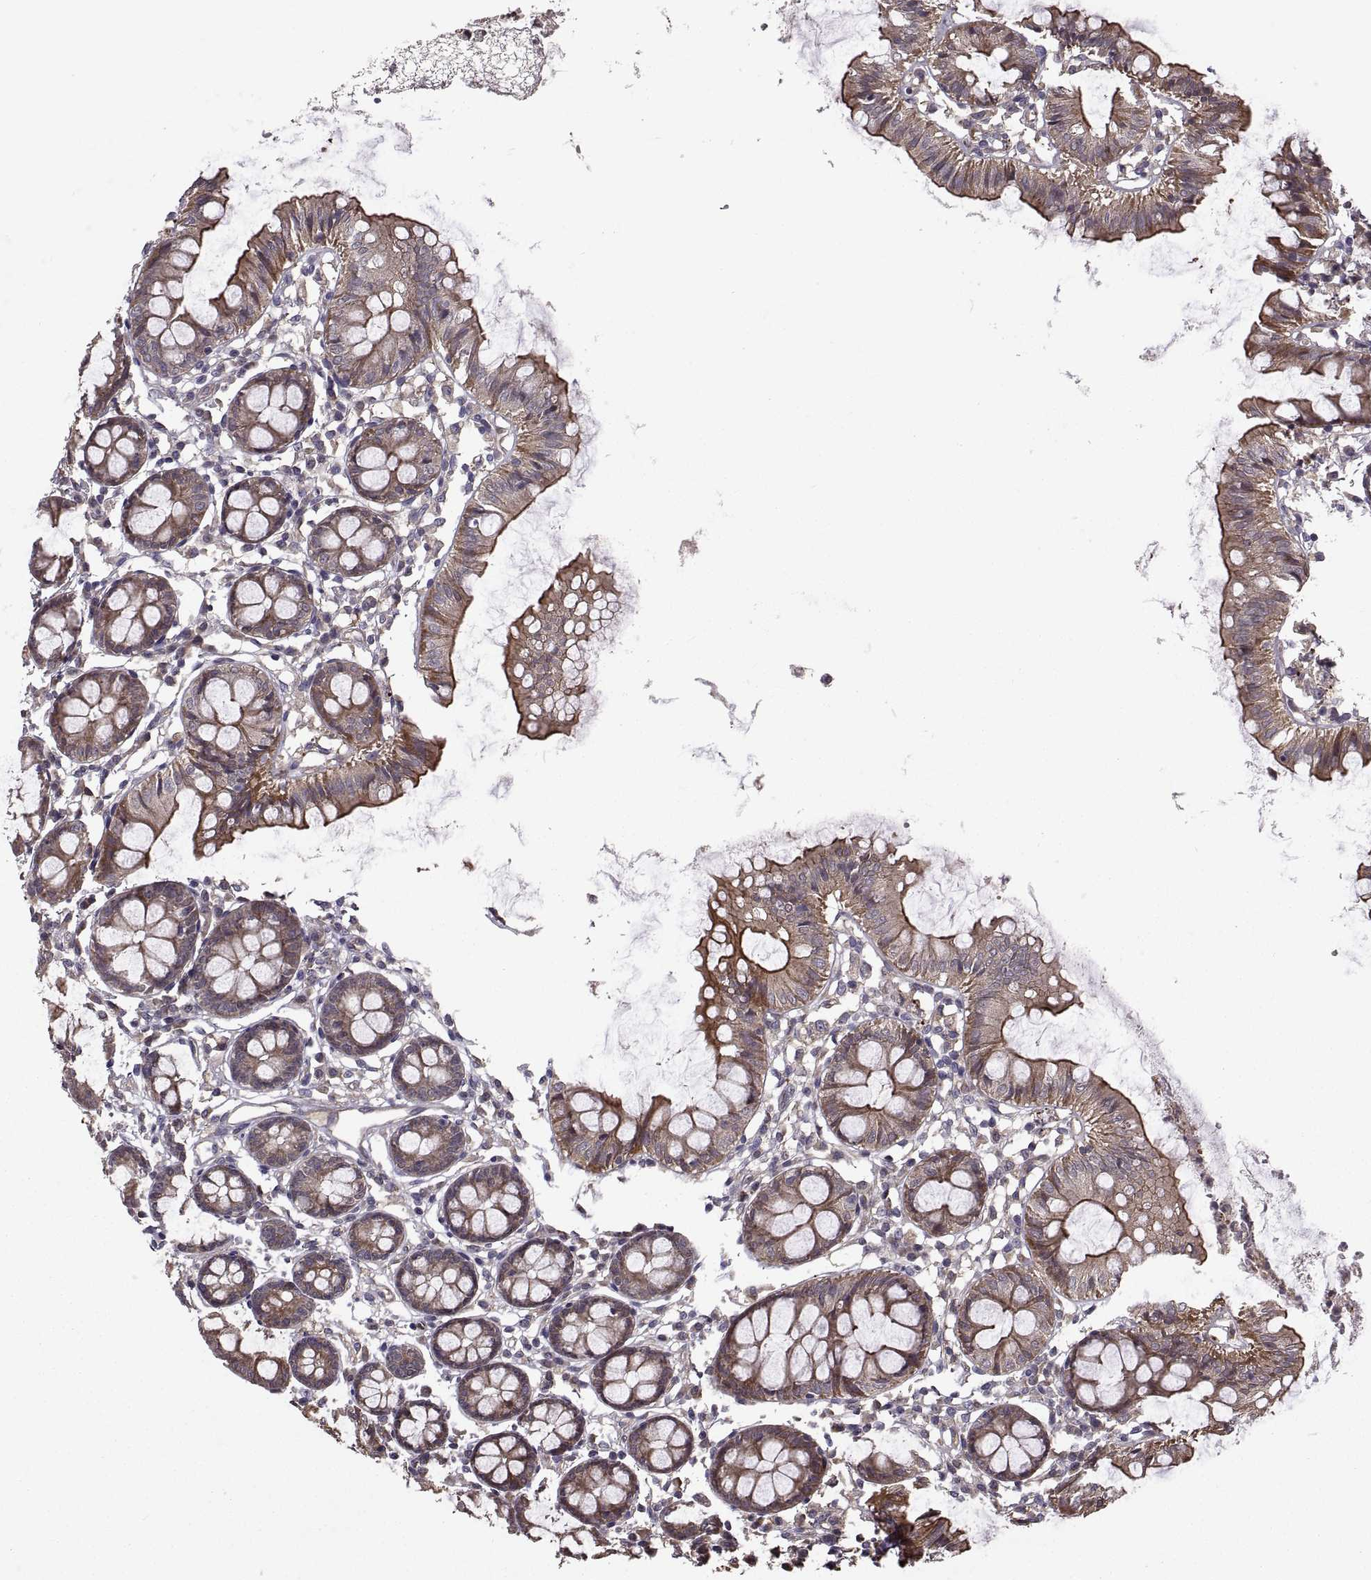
{"staining": {"intensity": "negative", "quantity": "none", "location": "none"}, "tissue": "colon", "cell_type": "Endothelial cells", "image_type": "normal", "snomed": [{"axis": "morphology", "description": "Normal tissue, NOS"}, {"axis": "topography", "description": "Colon"}], "caption": "This is a micrograph of immunohistochemistry (IHC) staining of normal colon, which shows no staining in endothelial cells.", "gene": "PMM2", "patient": {"sex": "female", "age": 84}}